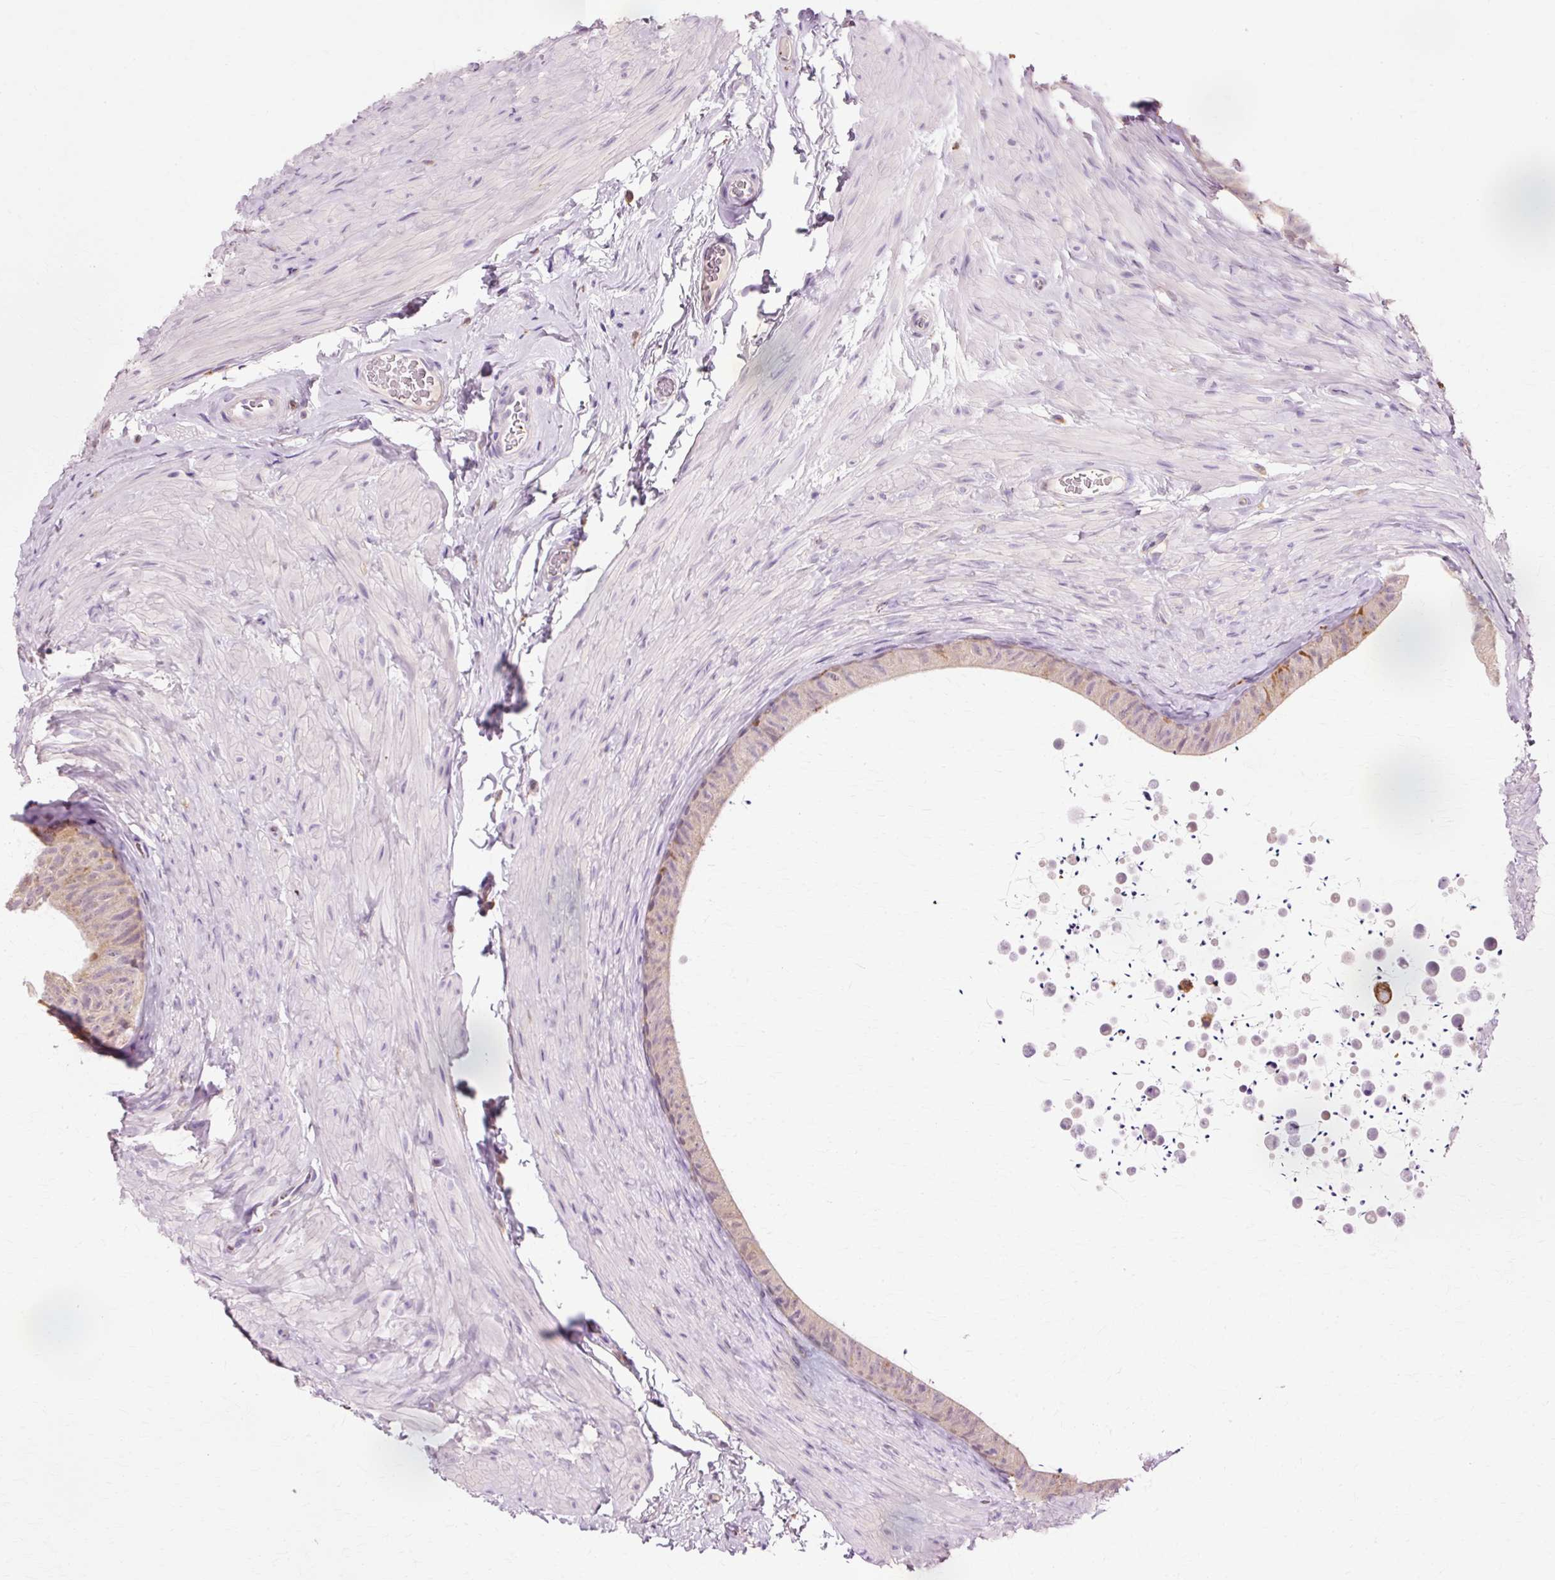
{"staining": {"intensity": "strong", "quantity": "<25%", "location": "cytoplasmic/membranous"}, "tissue": "epididymis", "cell_type": "Glandular cells", "image_type": "normal", "snomed": [{"axis": "morphology", "description": "Normal tissue, NOS"}, {"axis": "topography", "description": "Epididymis, spermatic cord, NOS"}, {"axis": "topography", "description": "Epididymis"}], "caption": "This is an image of immunohistochemistry staining of unremarkable epididymis, which shows strong expression in the cytoplasmic/membranous of glandular cells.", "gene": "GPX1", "patient": {"sex": "male", "age": 31}}